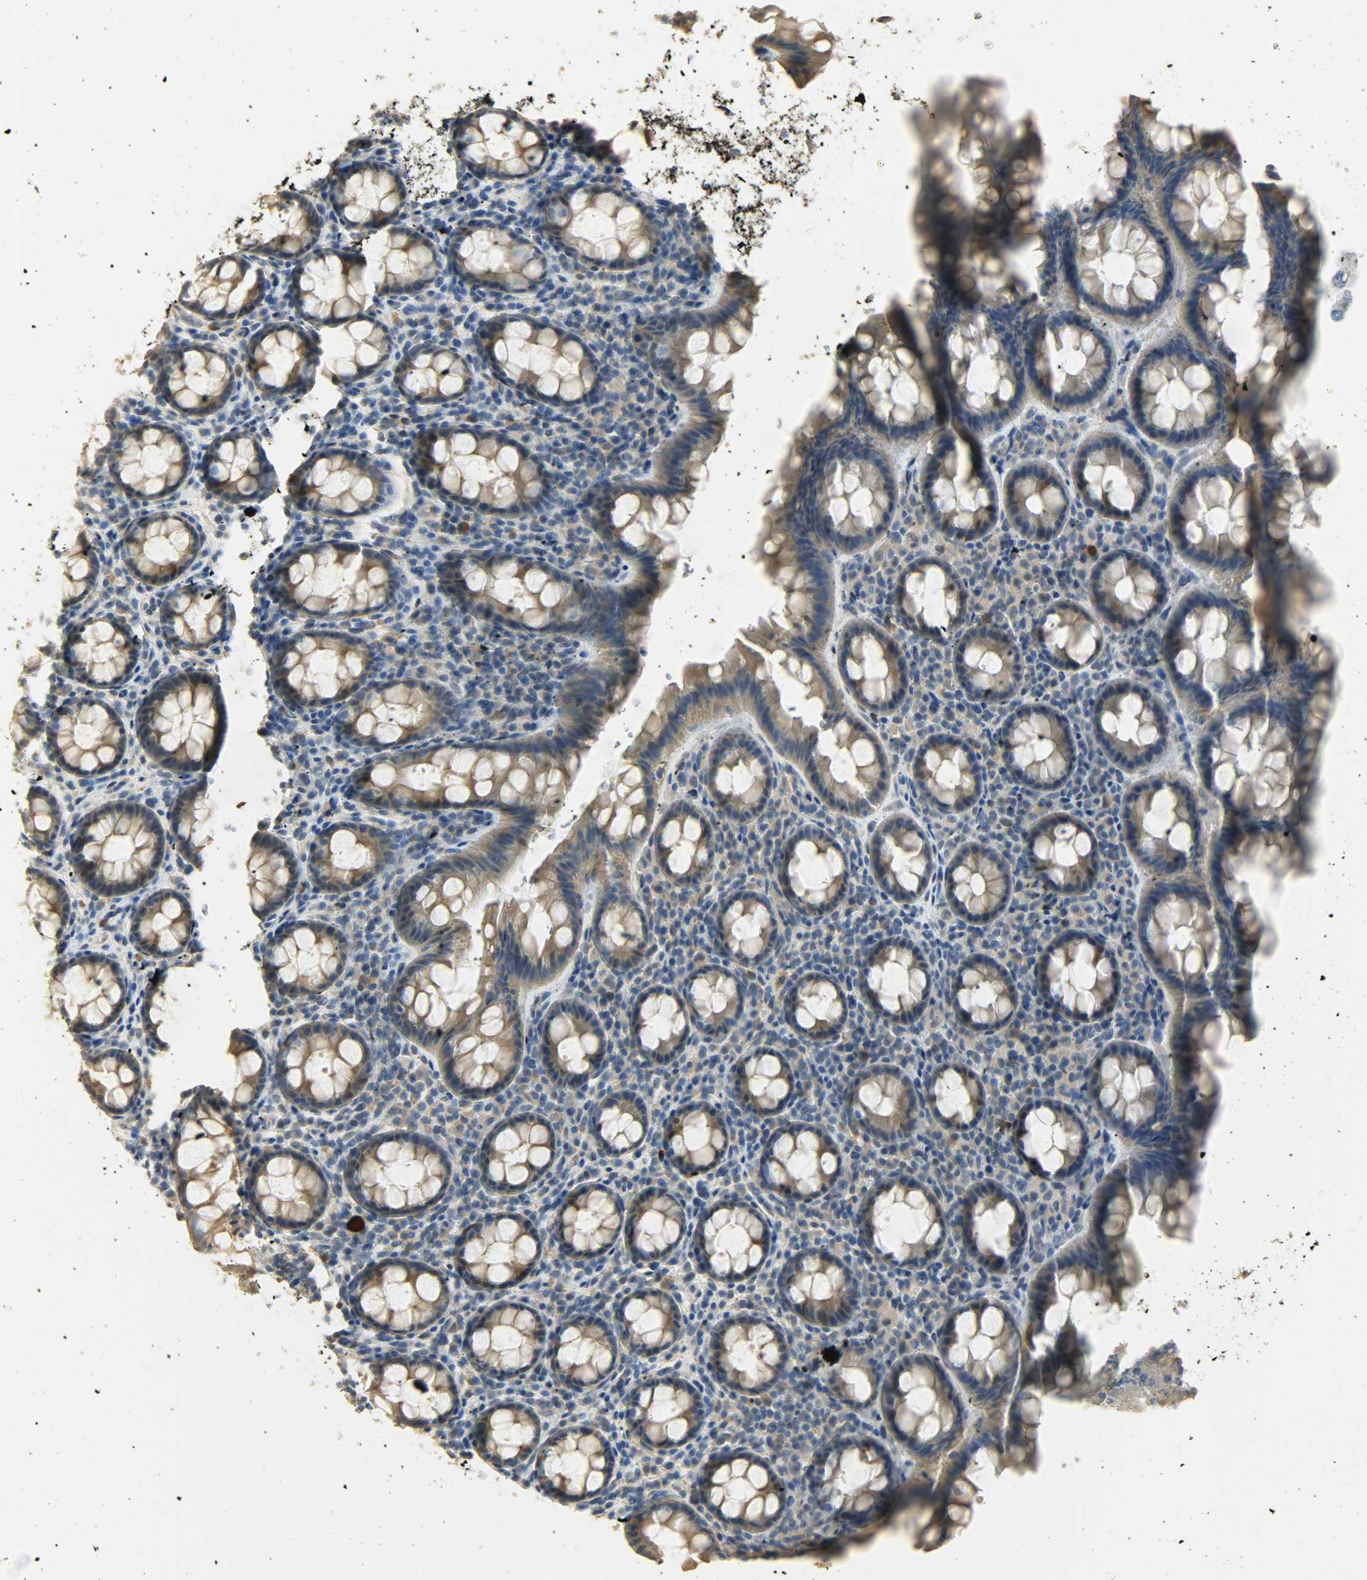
{"staining": {"intensity": "moderate", "quantity": ">75%", "location": "cytoplasmic/membranous"}, "tissue": "rectum", "cell_type": "Glandular cells", "image_type": "normal", "snomed": [{"axis": "morphology", "description": "Normal tissue, NOS"}, {"axis": "topography", "description": "Rectum"}], "caption": "This micrograph displays immunohistochemistry staining of benign rectum, with medium moderate cytoplasmic/membranous expression in approximately >75% of glandular cells.", "gene": "USP13", "patient": {"sex": "male", "age": 92}}